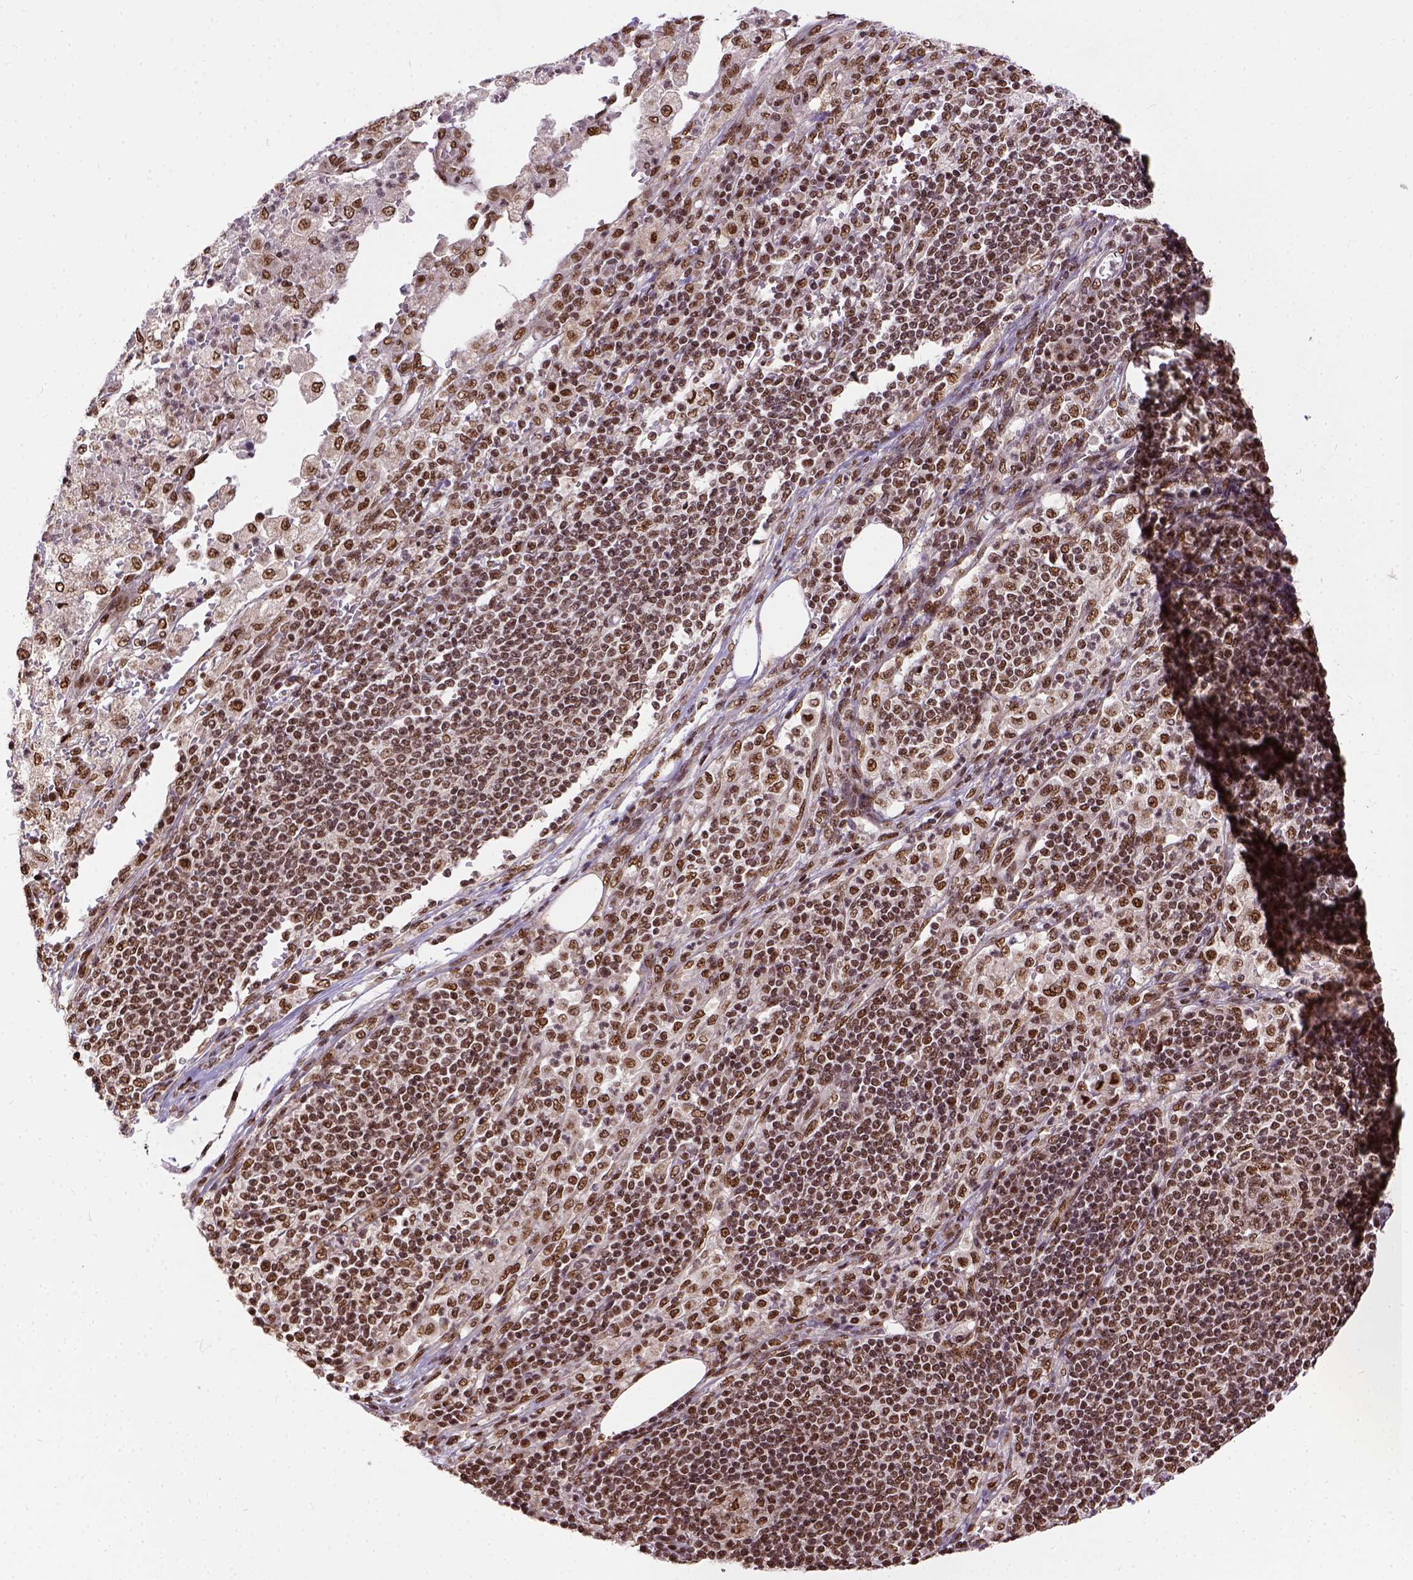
{"staining": {"intensity": "moderate", "quantity": ">75%", "location": "nuclear"}, "tissue": "pancreatic cancer", "cell_type": "Tumor cells", "image_type": "cancer", "snomed": [{"axis": "morphology", "description": "Adenocarcinoma, NOS"}, {"axis": "topography", "description": "Pancreas"}], "caption": "Adenocarcinoma (pancreatic) stained with a protein marker exhibits moderate staining in tumor cells.", "gene": "NACC1", "patient": {"sex": "female", "age": 61}}